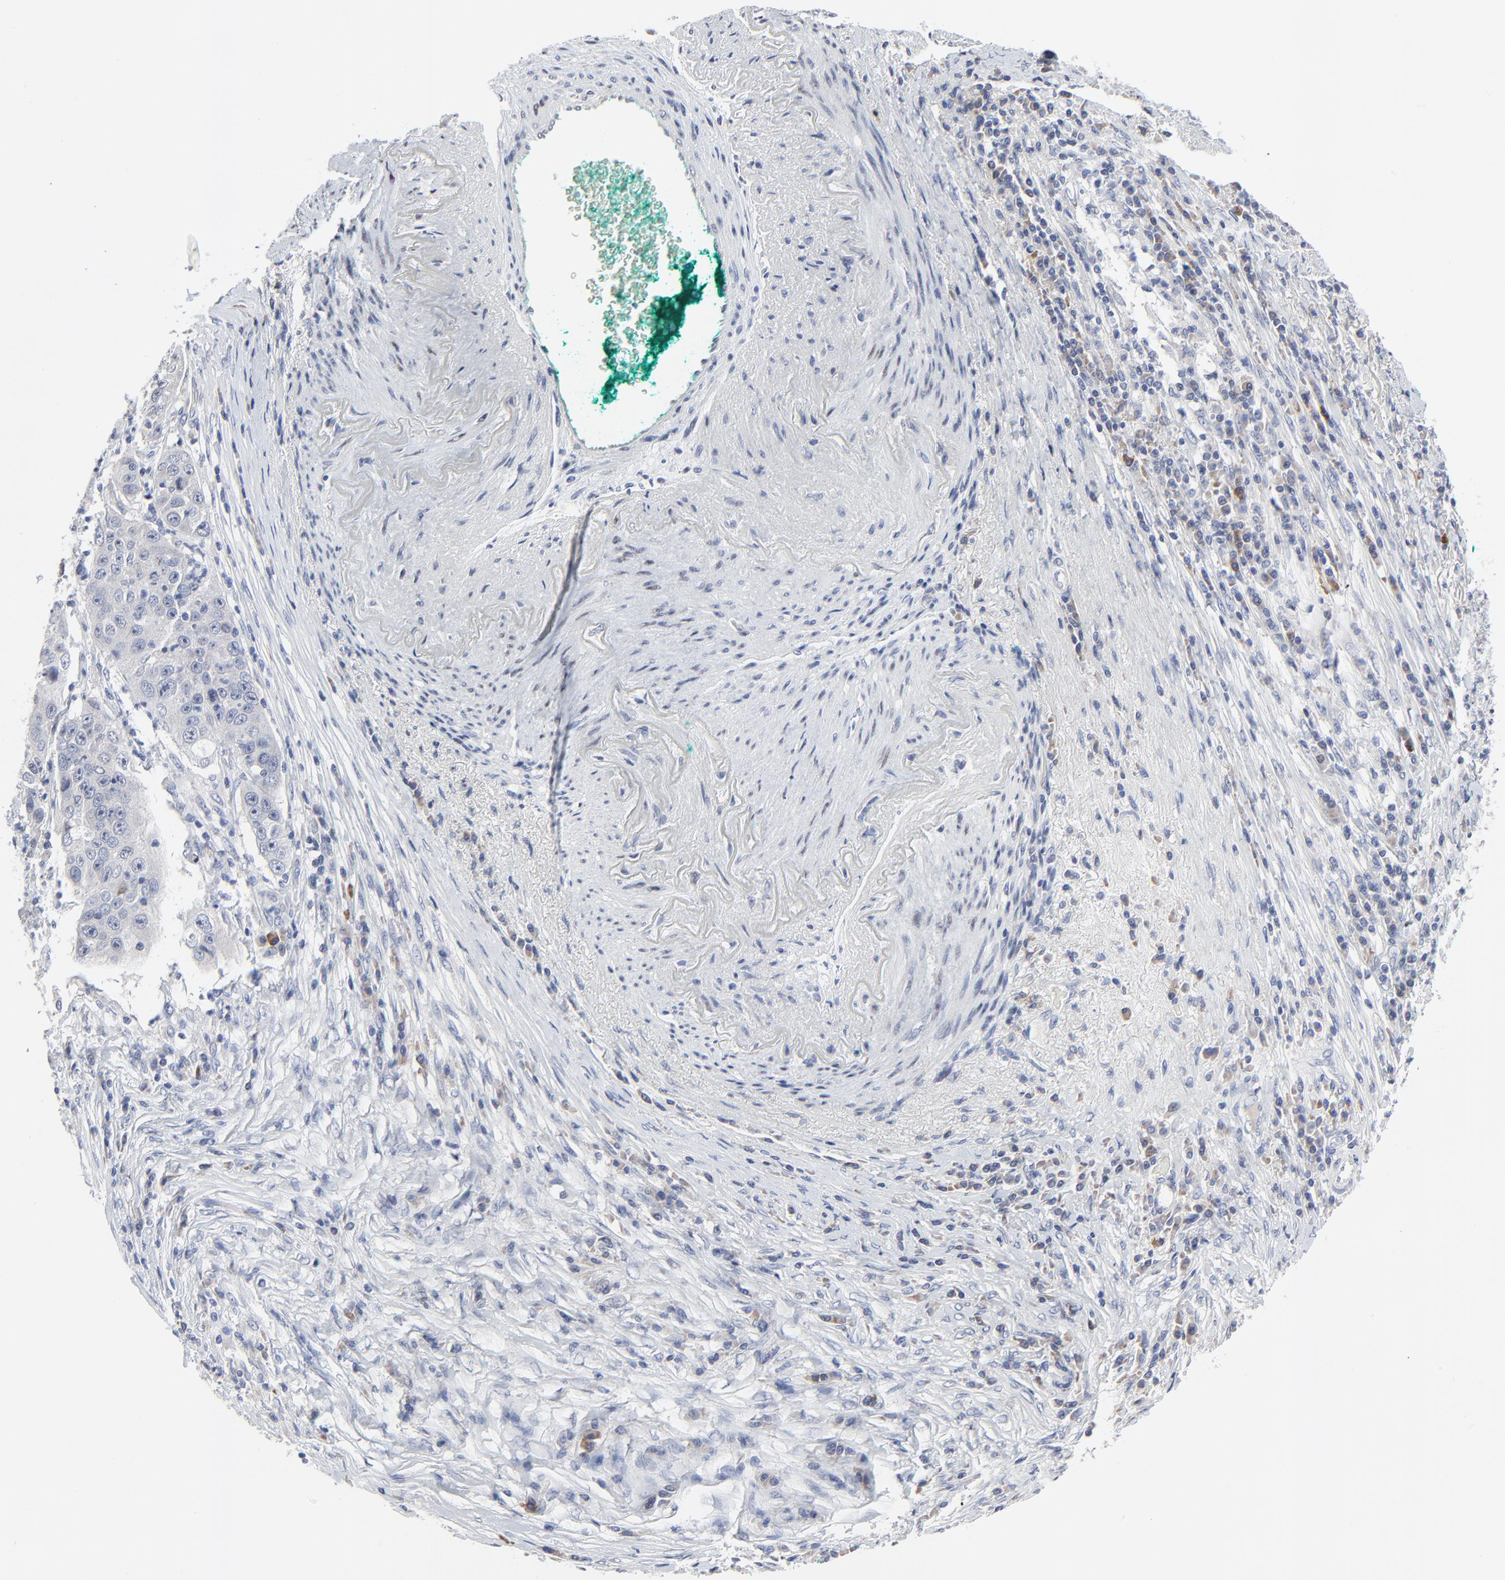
{"staining": {"intensity": "negative", "quantity": "none", "location": "none"}, "tissue": "lung cancer", "cell_type": "Tumor cells", "image_type": "cancer", "snomed": [{"axis": "morphology", "description": "Squamous cell carcinoma, NOS"}, {"axis": "topography", "description": "Lung"}], "caption": "This is an IHC micrograph of human lung cancer. There is no expression in tumor cells.", "gene": "NLGN3", "patient": {"sex": "male", "age": 64}}